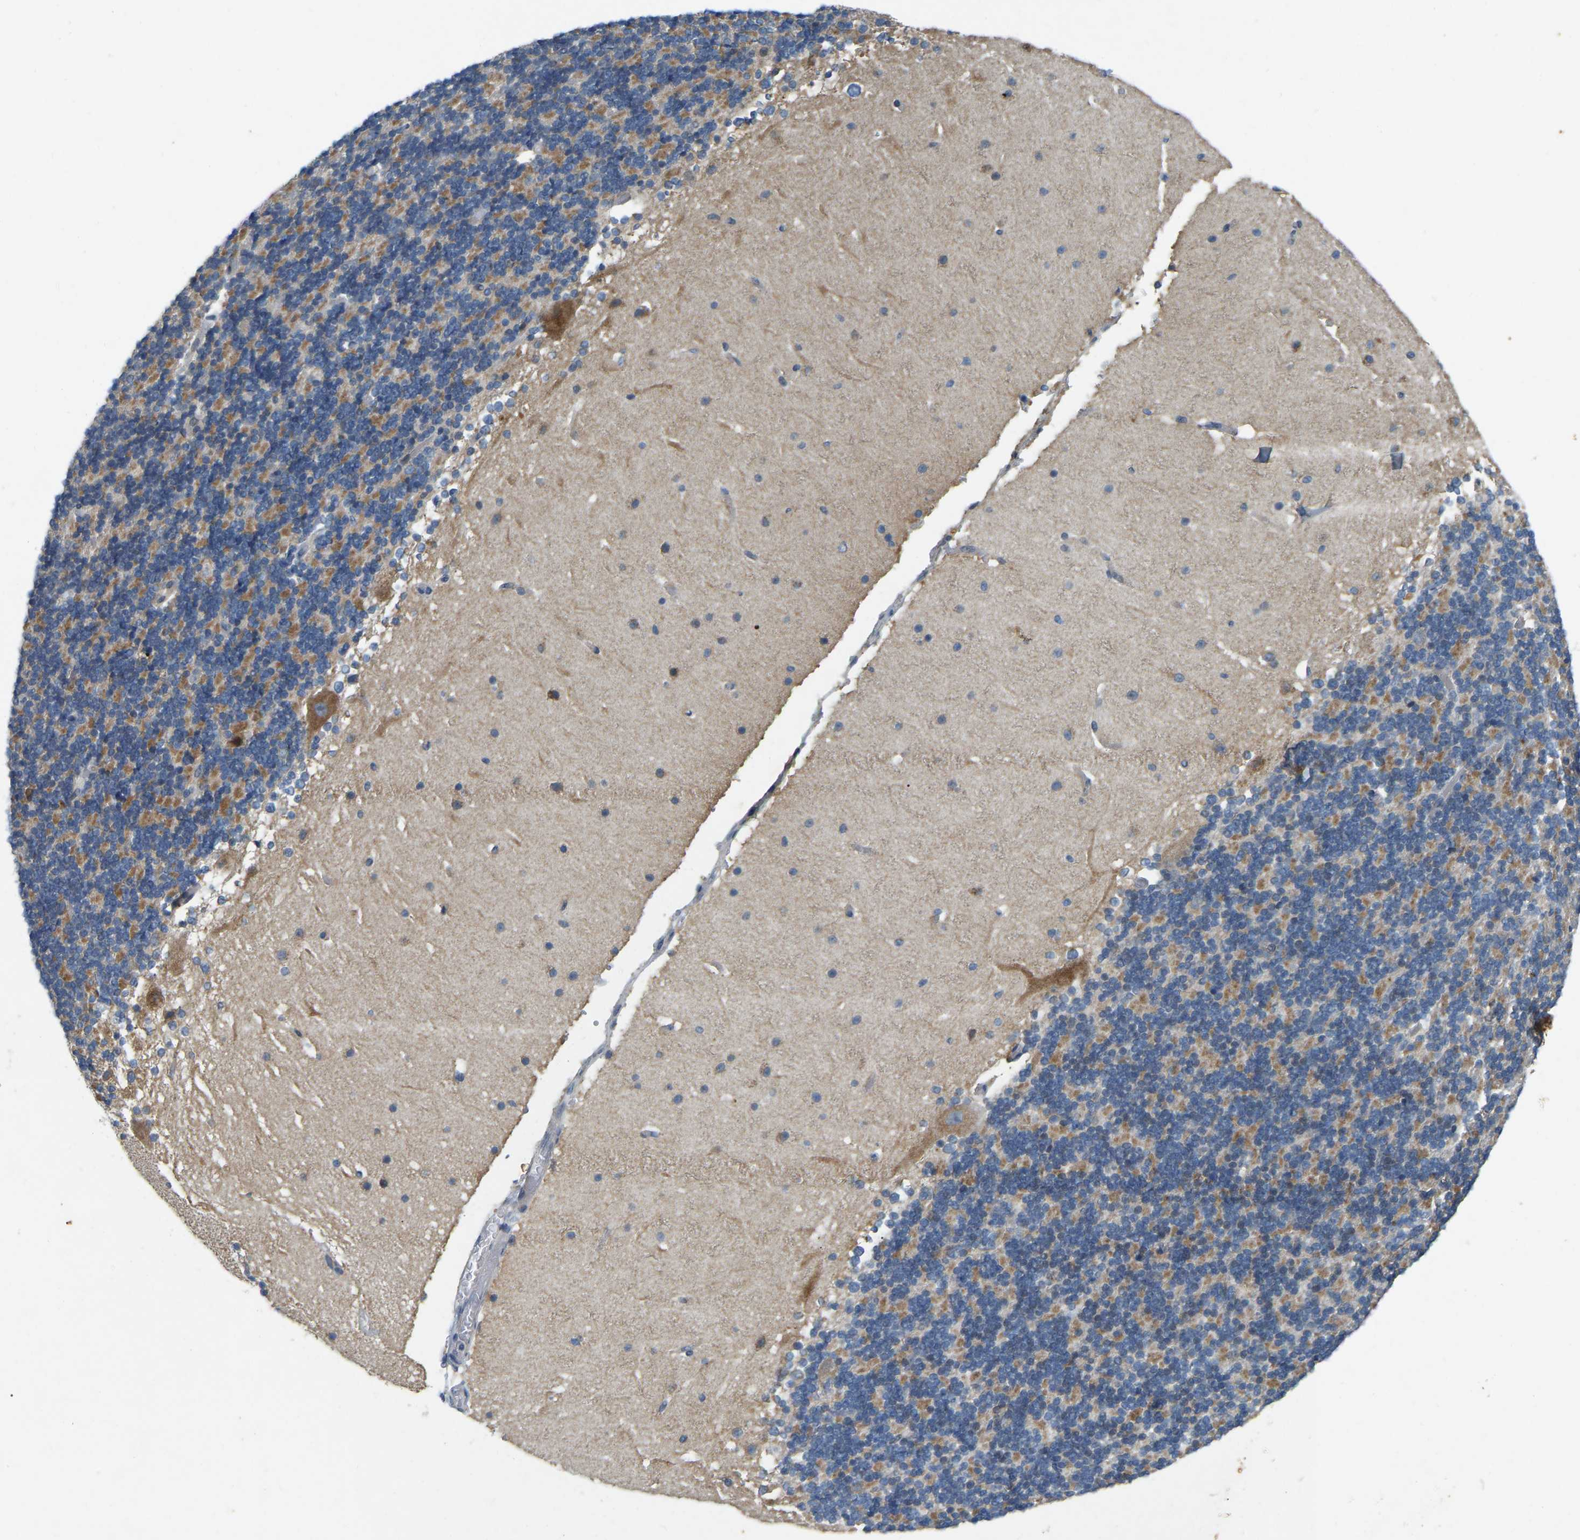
{"staining": {"intensity": "moderate", "quantity": "25%-75%", "location": "cytoplasmic/membranous"}, "tissue": "cerebellum", "cell_type": "Cells in granular layer", "image_type": "normal", "snomed": [{"axis": "morphology", "description": "Normal tissue, NOS"}, {"axis": "topography", "description": "Cerebellum"}], "caption": "Protein analysis of normal cerebellum exhibits moderate cytoplasmic/membranous staining in approximately 25%-75% of cells in granular layer. Nuclei are stained in blue.", "gene": "ENSG00000283765", "patient": {"sex": "female", "age": 19}}